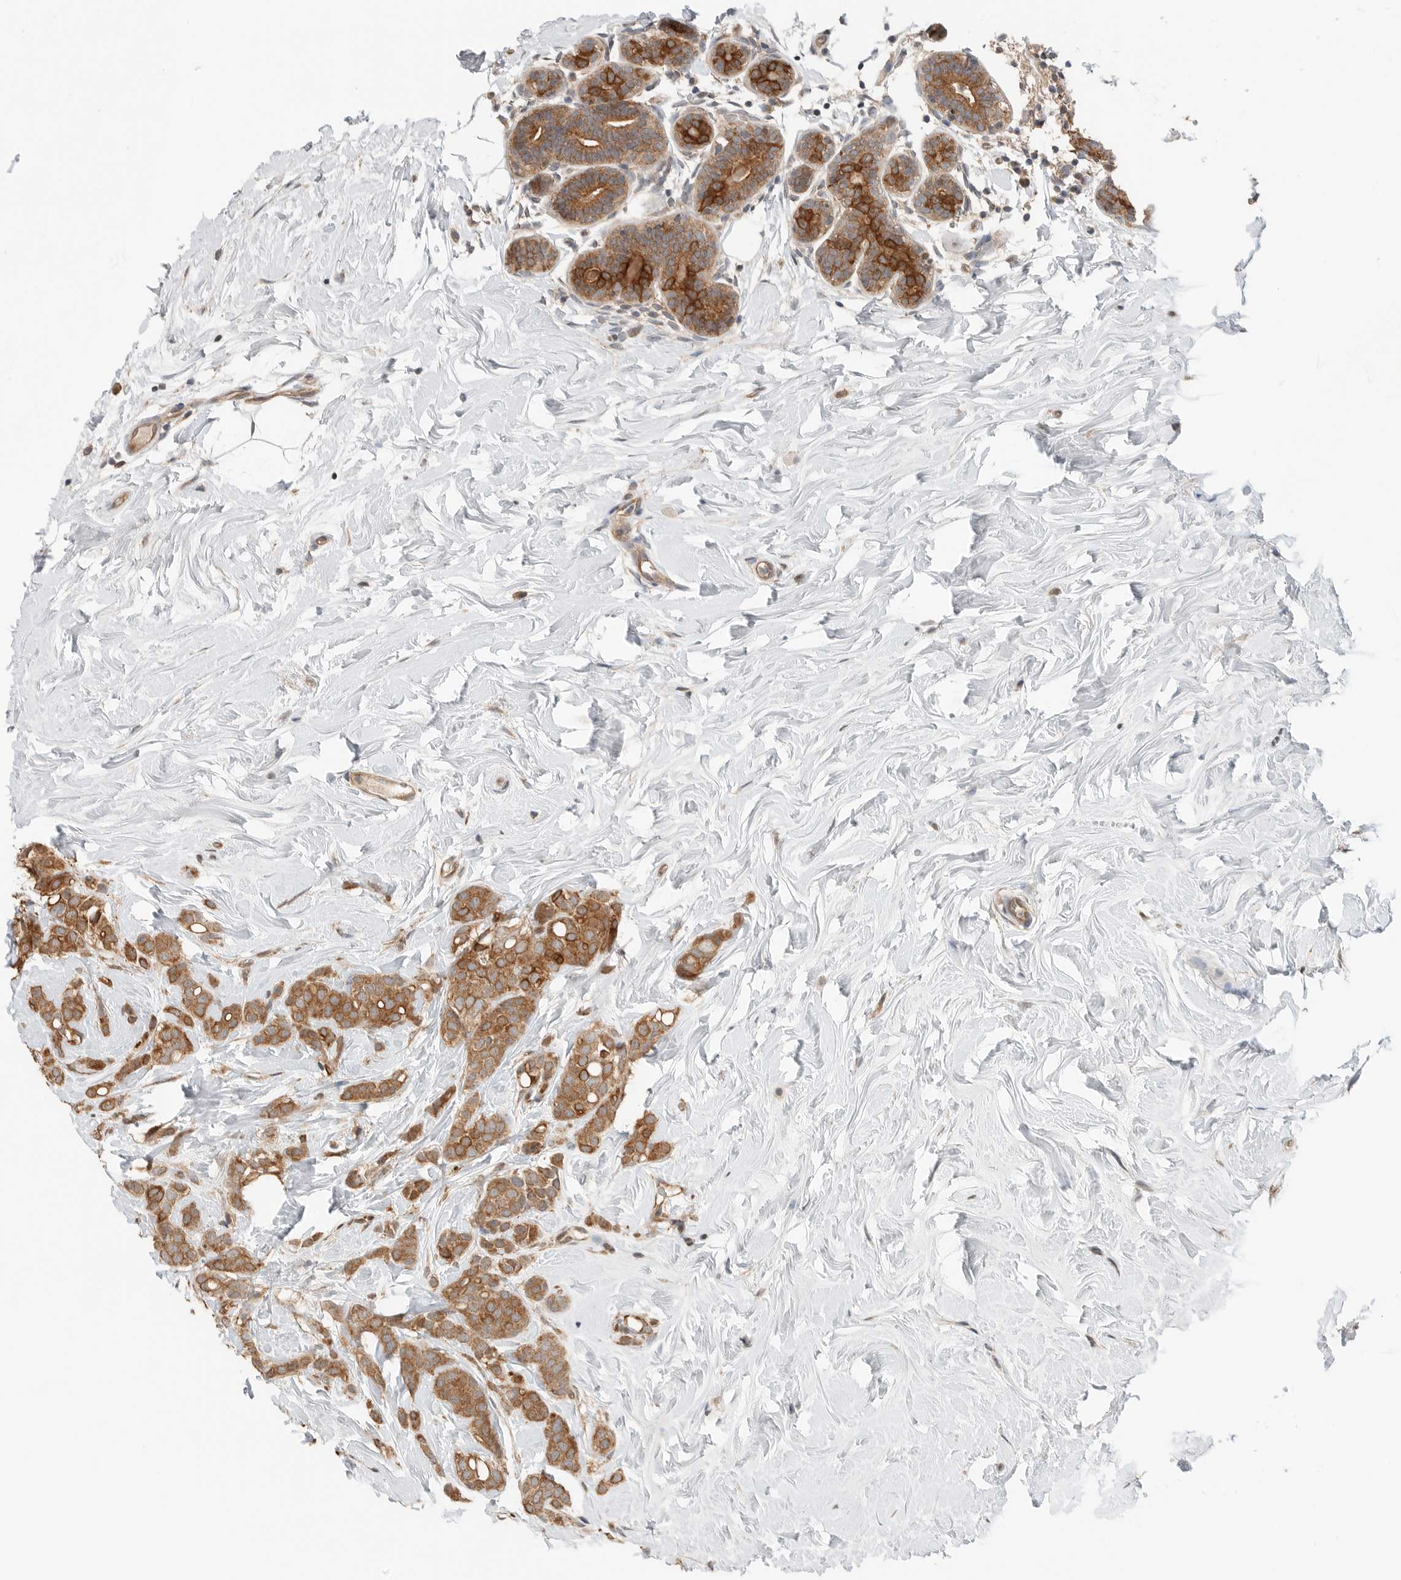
{"staining": {"intensity": "moderate", "quantity": ">75%", "location": "cytoplasmic/membranous"}, "tissue": "breast cancer", "cell_type": "Tumor cells", "image_type": "cancer", "snomed": [{"axis": "morphology", "description": "Lobular carcinoma, in situ"}, {"axis": "morphology", "description": "Lobular carcinoma"}, {"axis": "topography", "description": "Breast"}], "caption": "DAB (3,3'-diaminobenzidine) immunohistochemical staining of human lobular carcinoma in situ (breast) shows moderate cytoplasmic/membranous protein positivity in approximately >75% of tumor cells.", "gene": "XPNPEP1", "patient": {"sex": "female", "age": 41}}